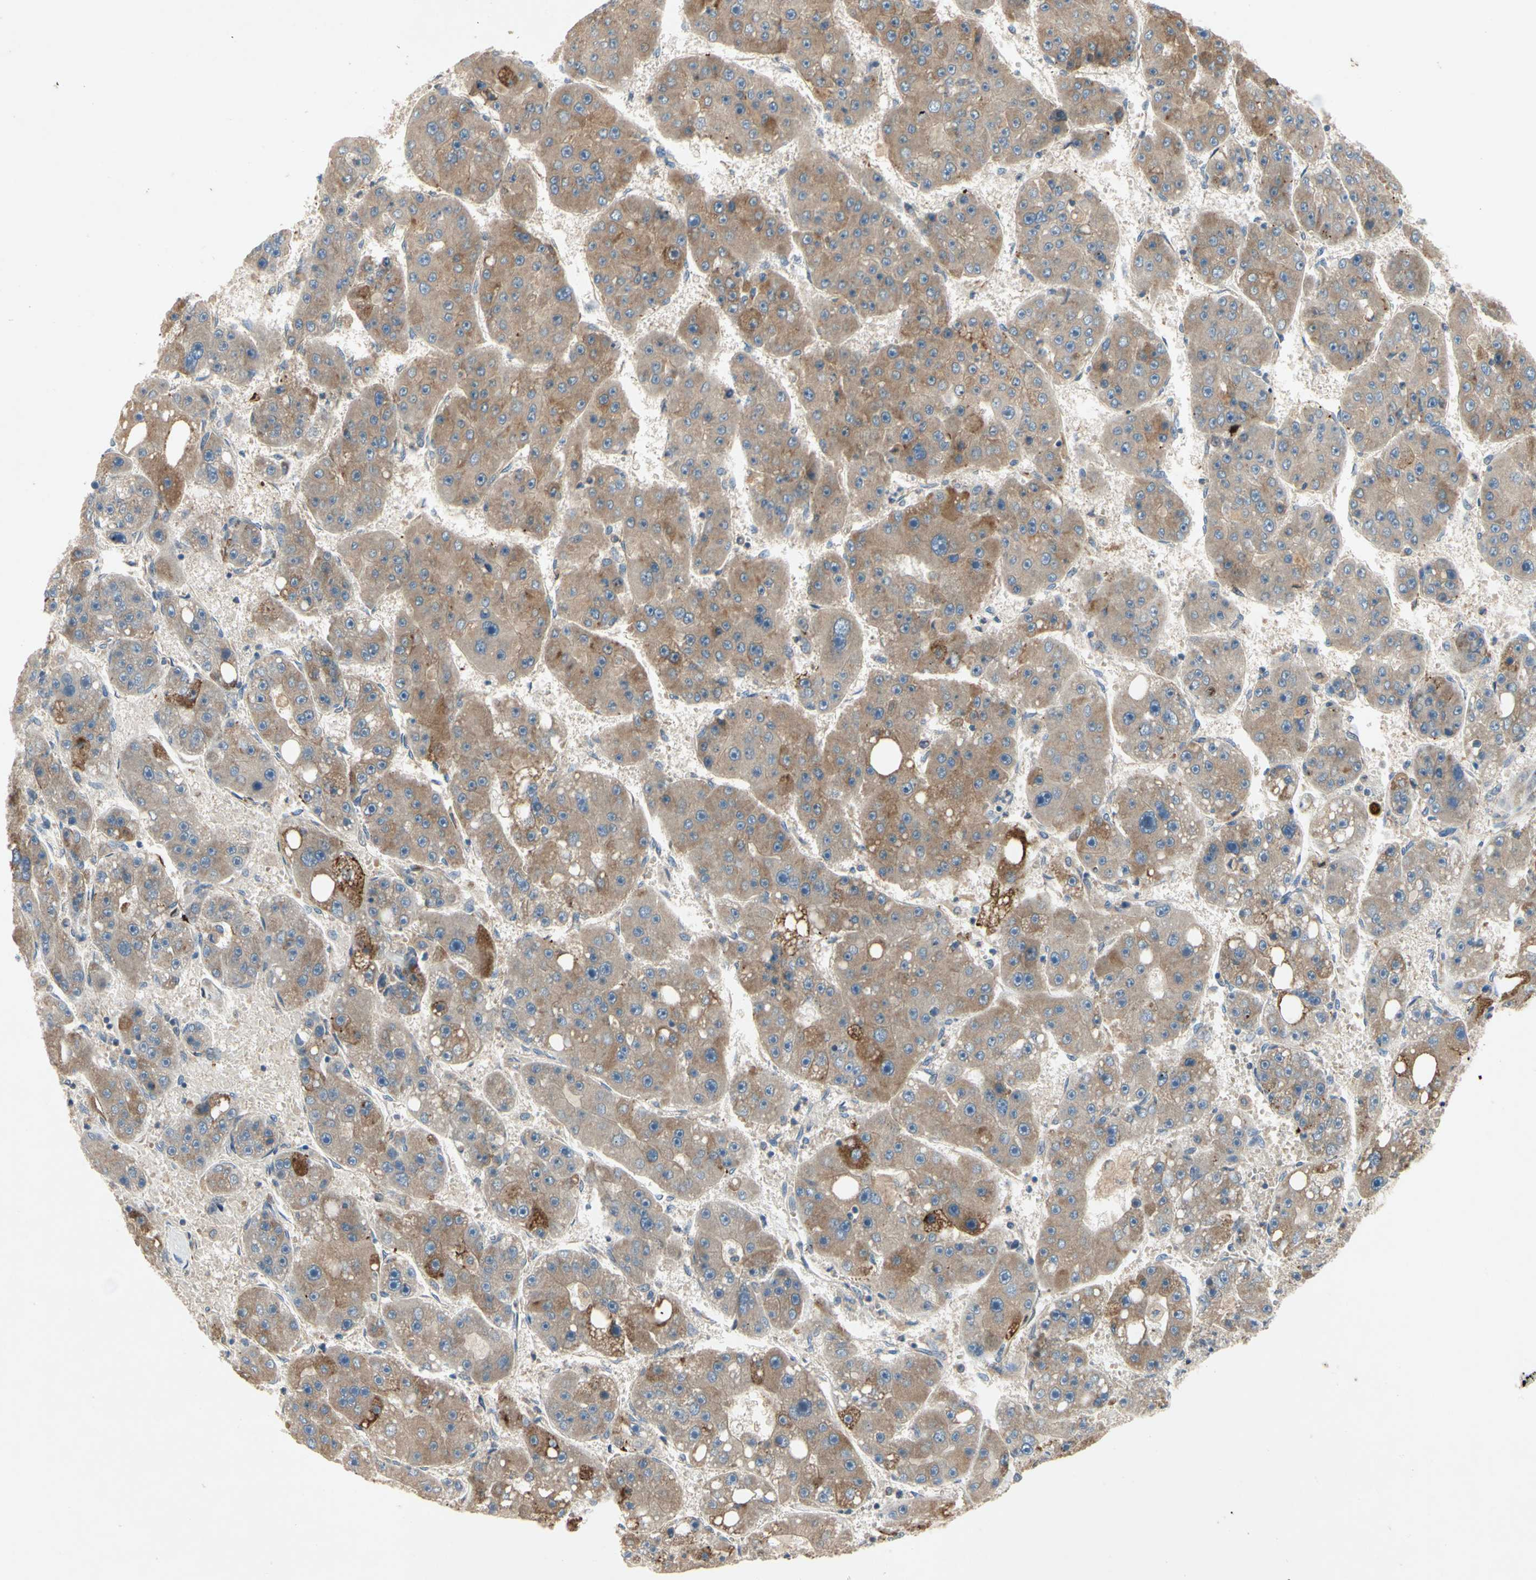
{"staining": {"intensity": "strong", "quantity": ">75%", "location": "cytoplasmic/membranous"}, "tissue": "liver cancer", "cell_type": "Tumor cells", "image_type": "cancer", "snomed": [{"axis": "morphology", "description": "Carcinoma, Hepatocellular, NOS"}, {"axis": "topography", "description": "Liver"}], "caption": "Immunohistochemical staining of human hepatocellular carcinoma (liver) shows high levels of strong cytoplasmic/membranous protein expression in approximately >75% of tumor cells.", "gene": "XYLT1", "patient": {"sex": "female", "age": 61}}